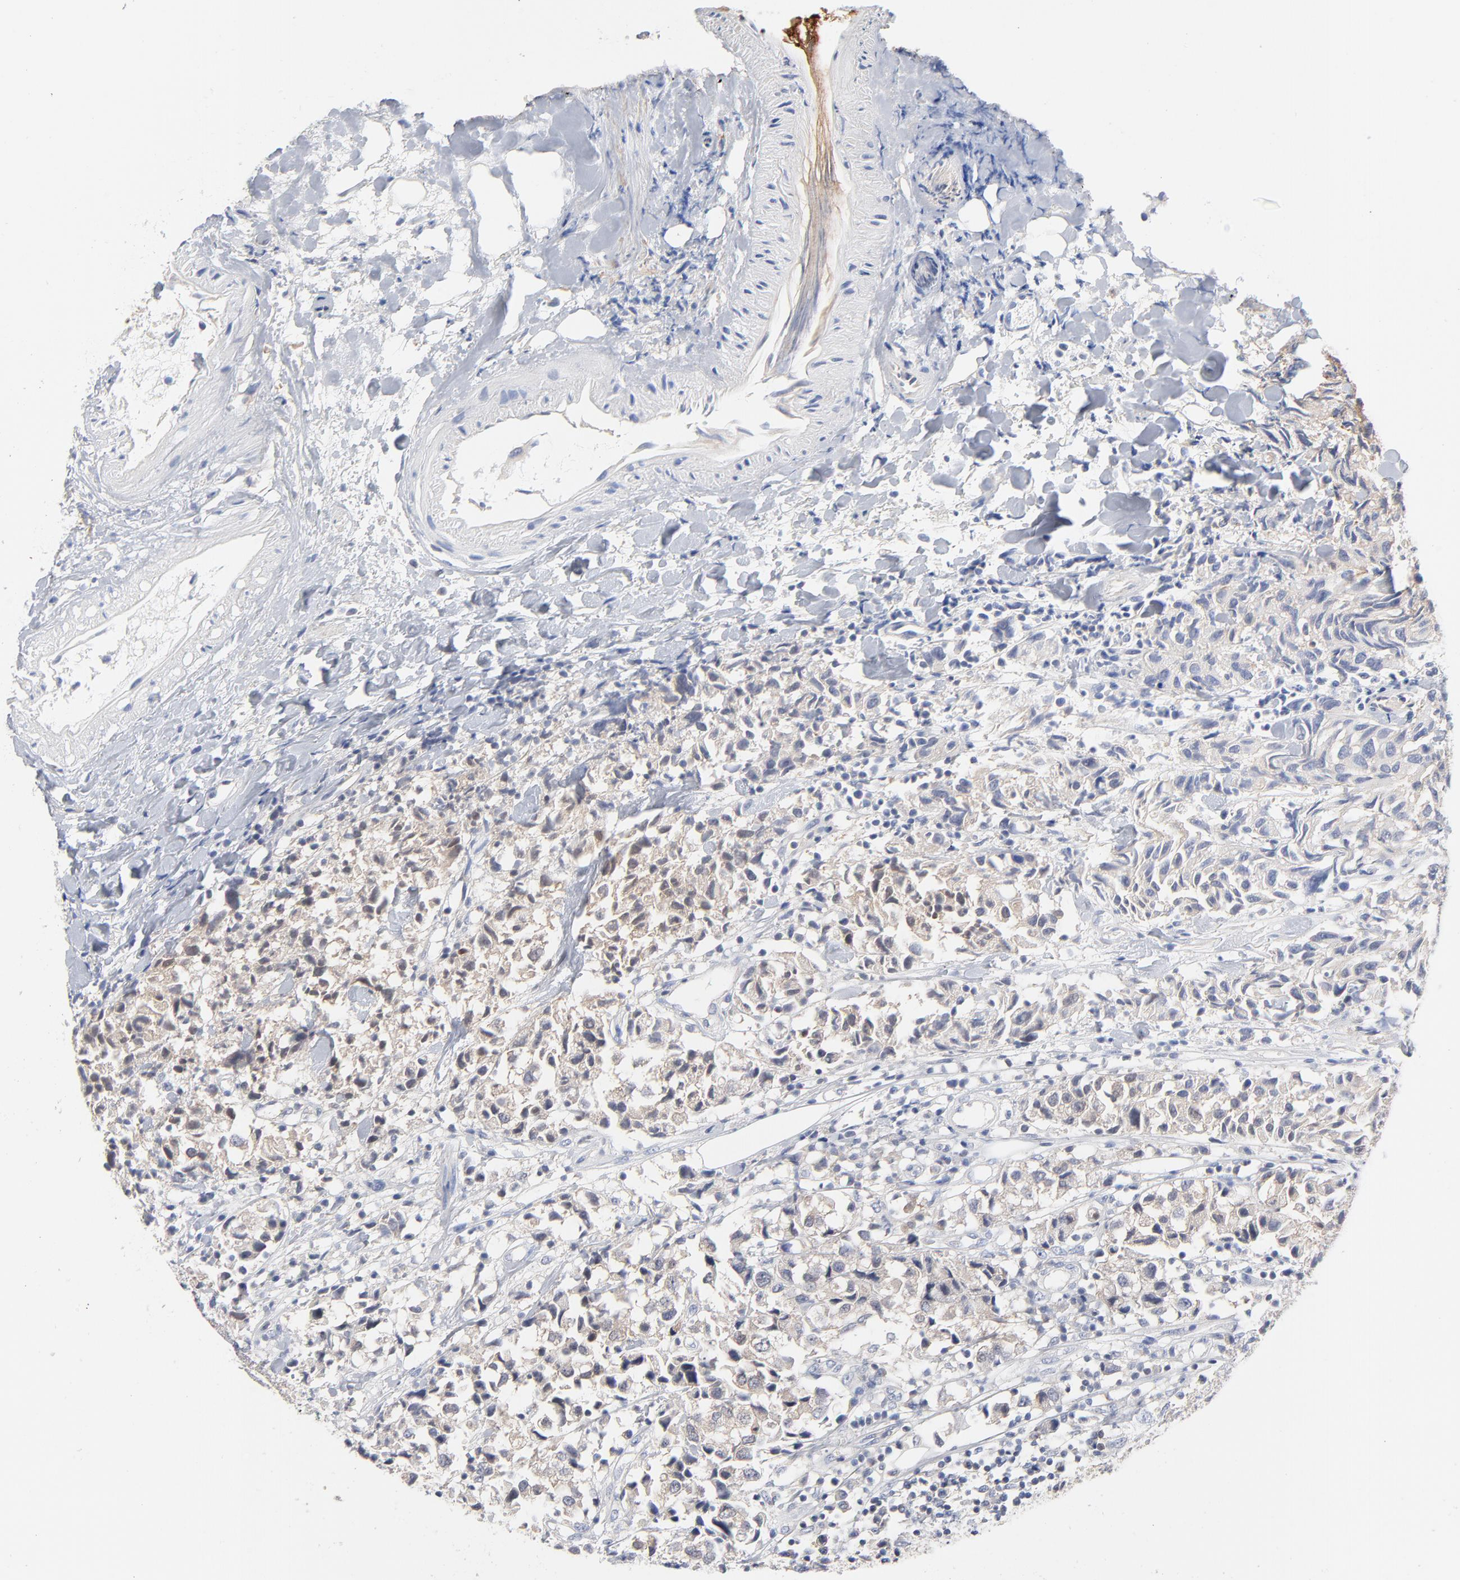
{"staining": {"intensity": "negative", "quantity": "none", "location": "none"}, "tissue": "urothelial cancer", "cell_type": "Tumor cells", "image_type": "cancer", "snomed": [{"axis": "morphology", "description": "Urothelial carcinoma, High grade"}, {"axis": "topography", "description": "Urinary bladder"}], "caption": "Immunohistochemistry (IHC) of human urothelial carcinoma (high-grade) shows no staining in tumor cells.", "gene": "CAB39L", "patient": {"sex": "female", "age": 75}}